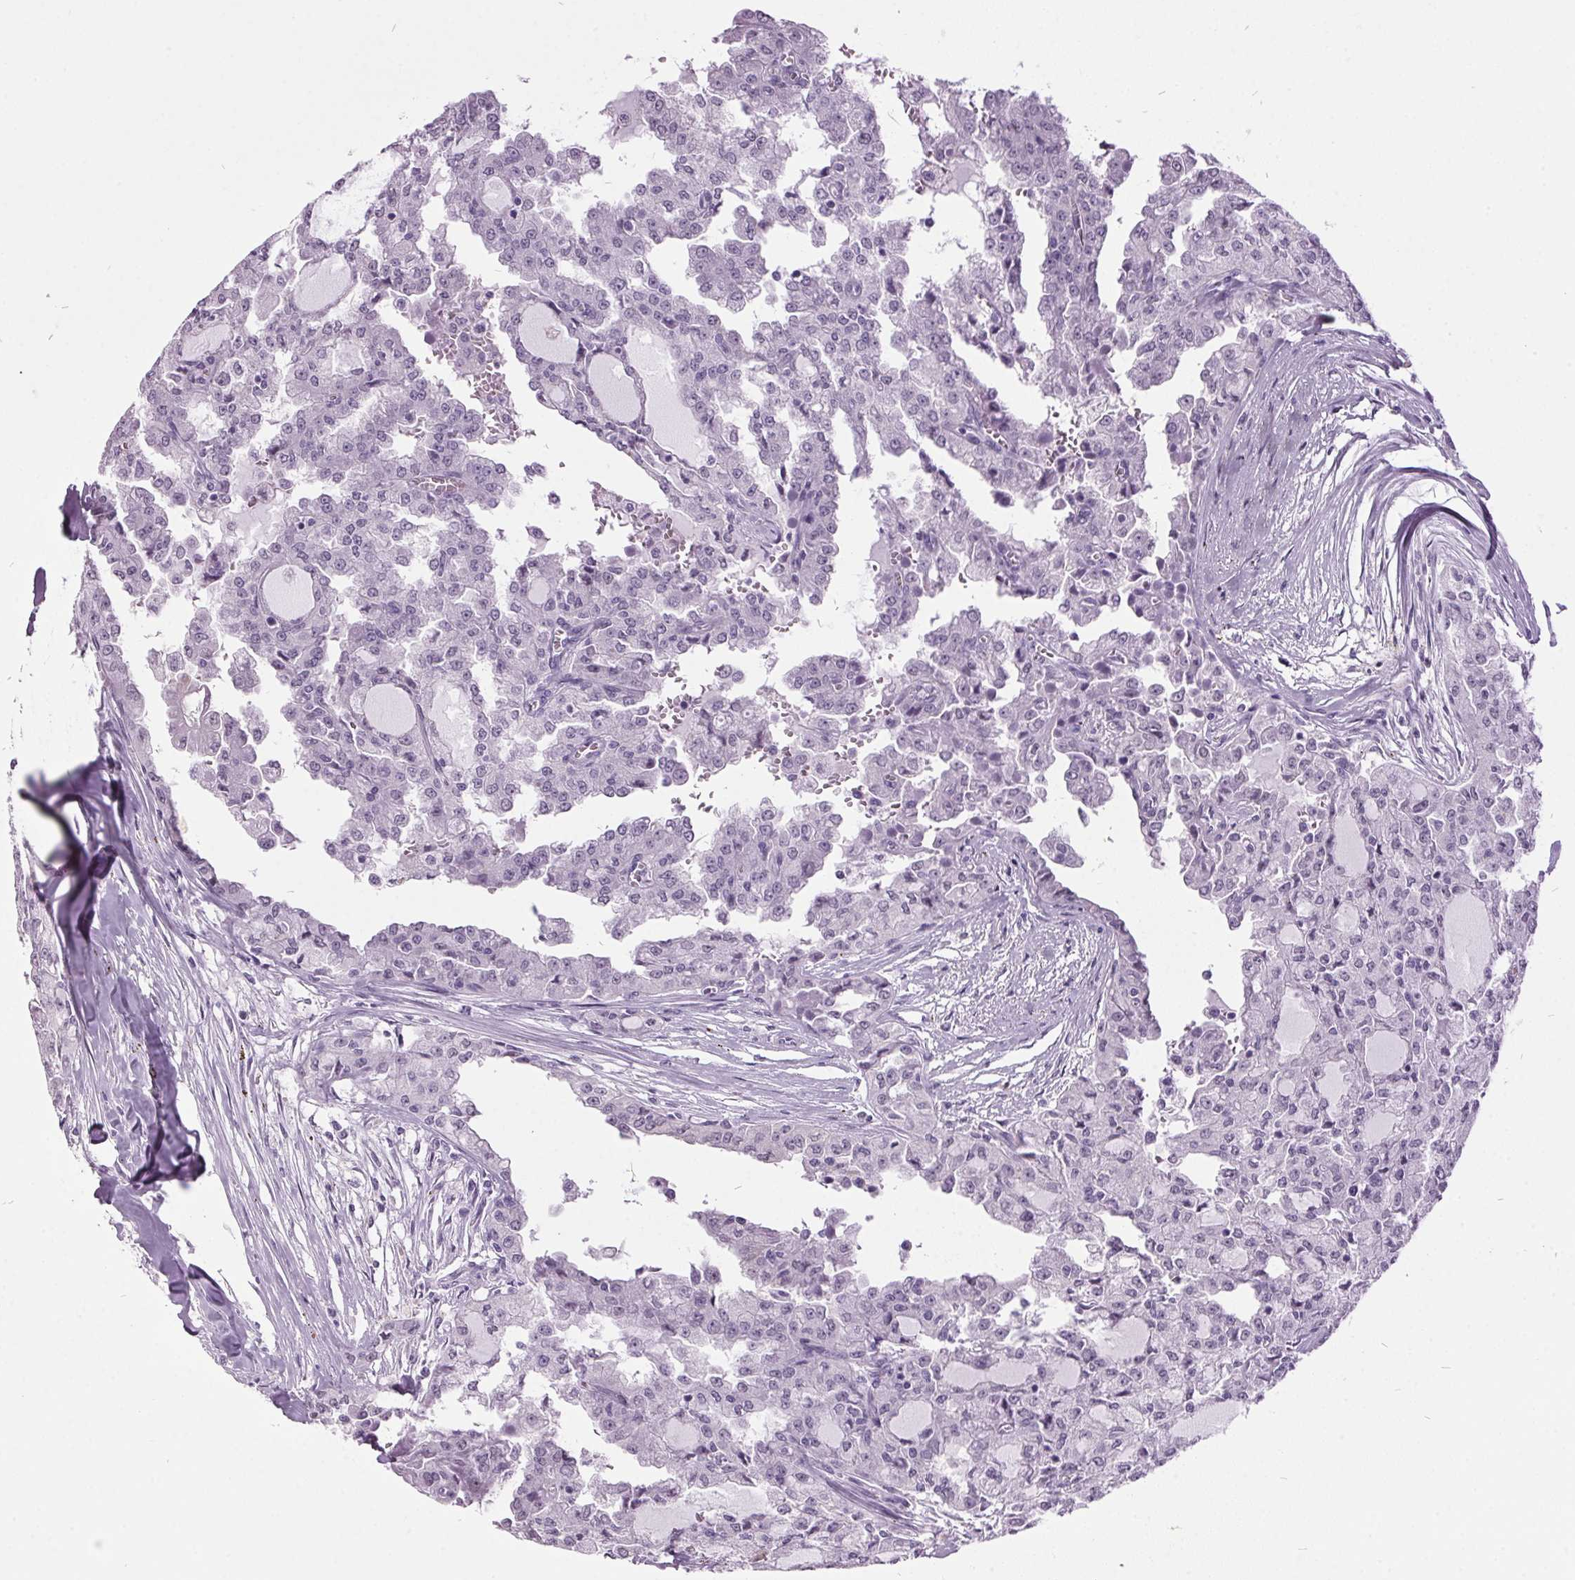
{"staining": {"intensity": "negative", "quantity": "none", "location": "none"}, "tissue": "head and neck cancer", "cell_type": "Tumor cells", "image_type": "cancer", "snomed": [{"axis": "morphology", "description": "Adenocarcinoma, NOS"}, {"axis": "topography", "description": "Head-Neck"}], "caption": "Tumor cells are negative for brown protein staining in head and neck cancer (adenocarcinoma).", "gene": "ODAD2", "patient": {"sex": "male", "age": 64}}